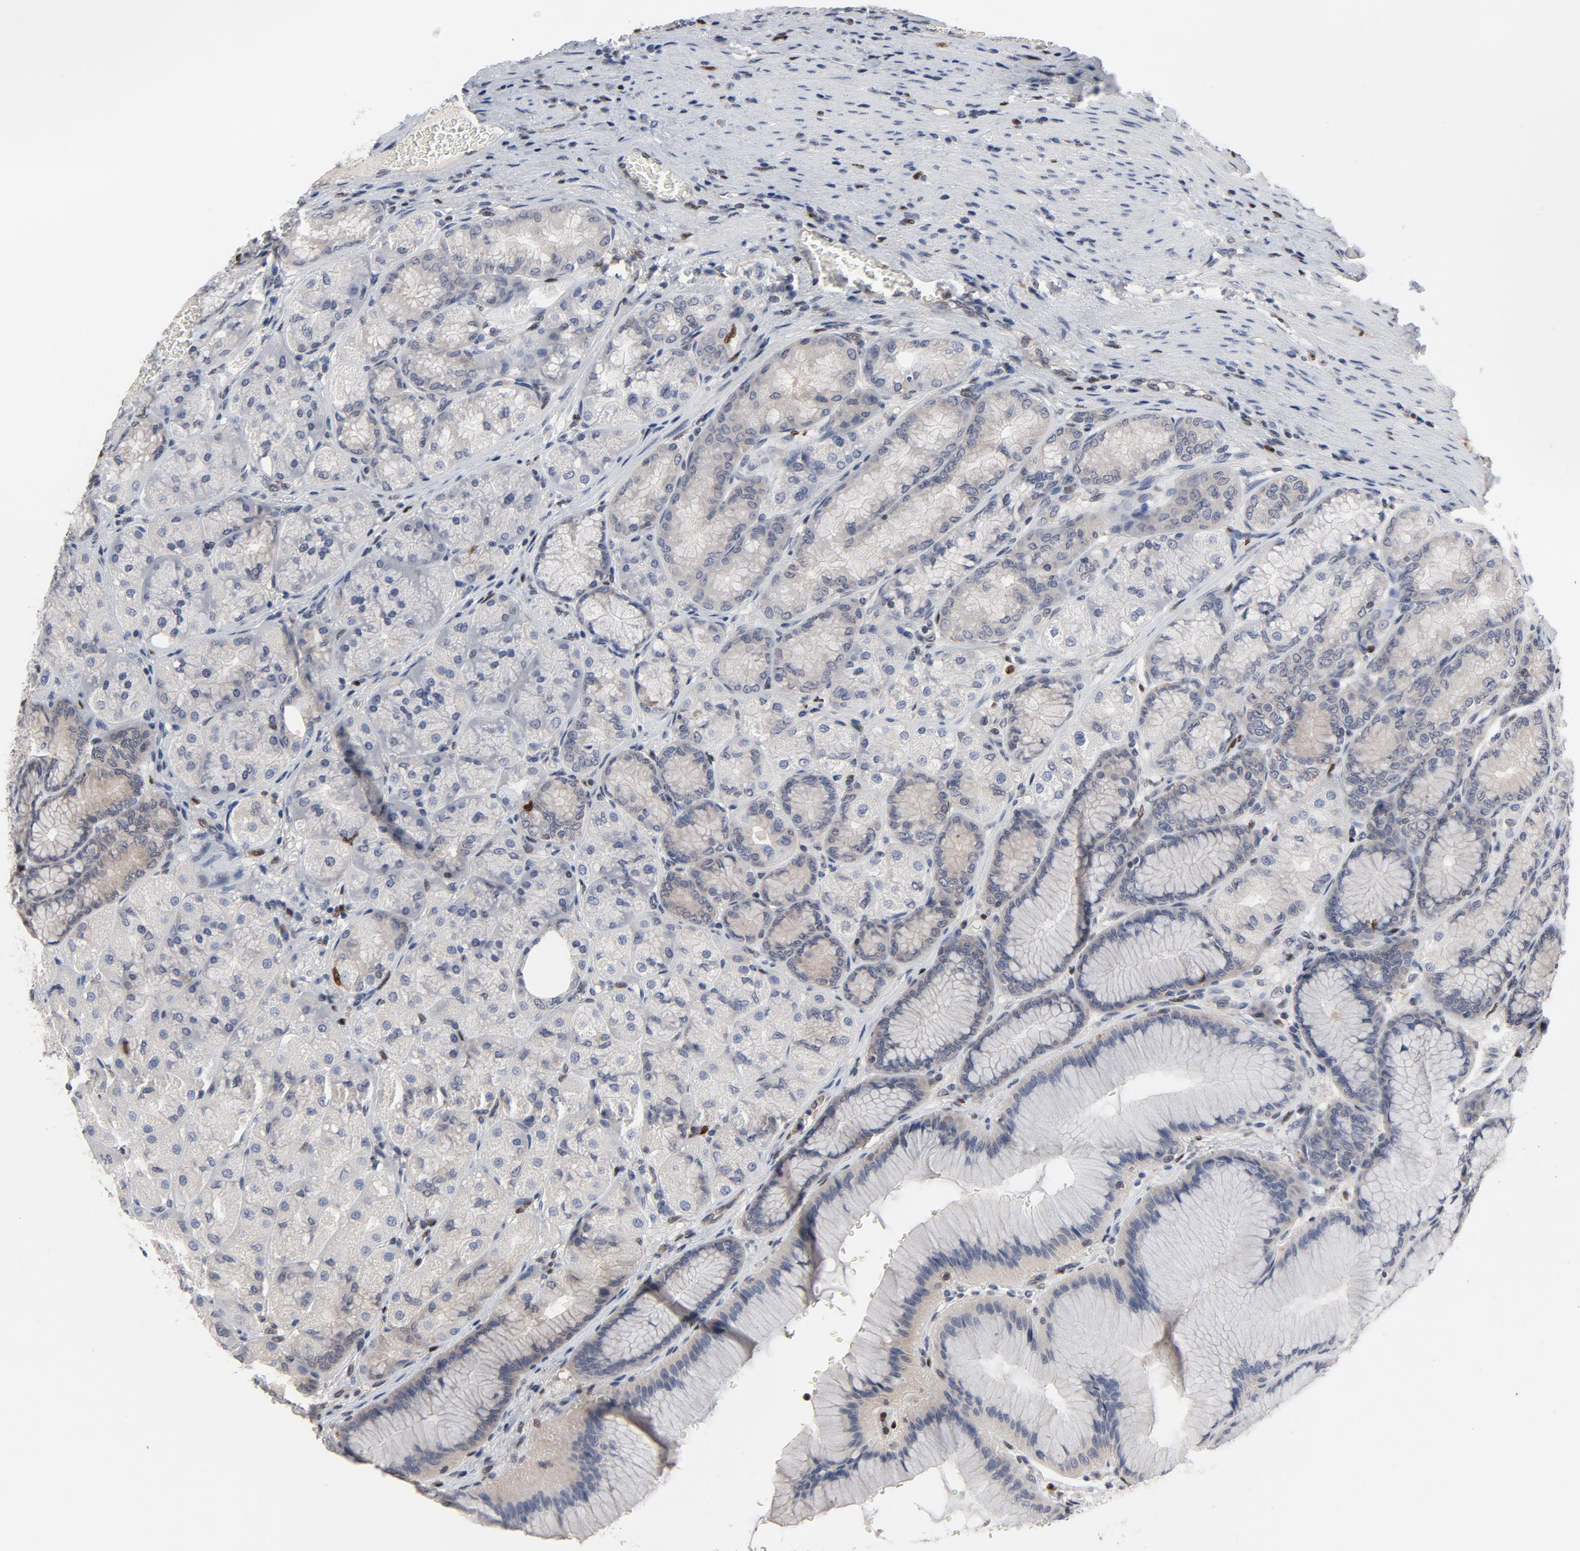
{"staining": {"intensity": "negative", "quantity": "none", "location": "none"}, "tissue": "stomach", "cell_type": "Glandular cells", "image_type": "normal", "snomed": [{"axis": "morphology", "description": "Normal tissue, NOS"}, {"axis": "morphology", "description": "Adenocarcinoma, NOS"}, {"axis": "topography", "description": "Stomach"}, {"axis": "topography", "description": "Stomach, lower"}], "caption": "Immunohistochemistry (IHC) micrograph of unremarkable stomach: human stomach stained with DAB shows no significant protein staining in glandular cells.", "gene": "NFKB1", "patient": {"sex": "female", "age": 65}}